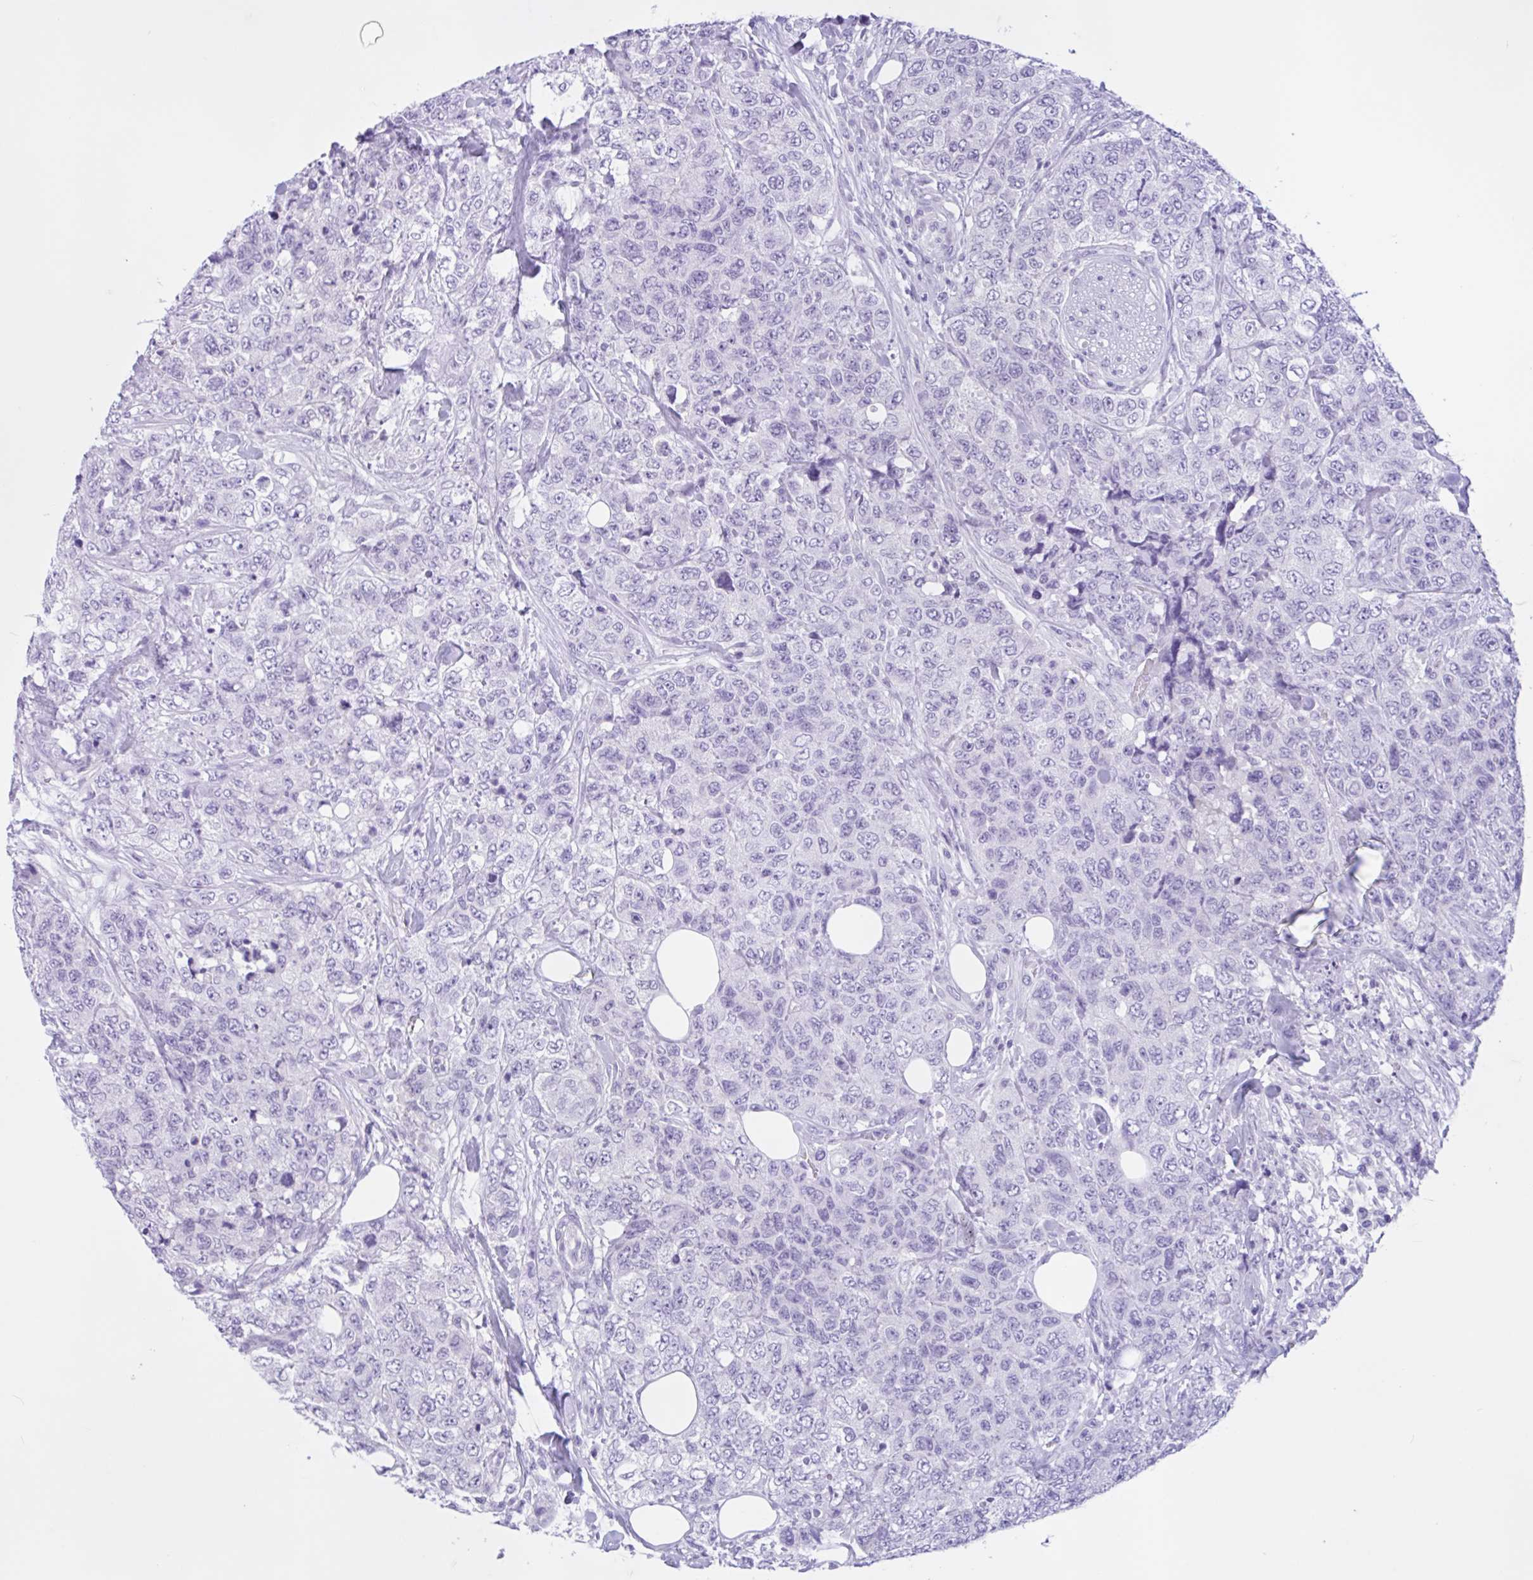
{"staining": {"intensity": "negative", "quantity": "none", "location": "none"}, "tissue": "urothelial cancer", "cell_type": "Tumor cells", "image_type": "cancer", "snomed": [{"axis": "morphology", "description": "Urothelial carcinoma, High grade"}, {"axis": "topography", "description": "Urinary bladder"}], "caption": "There is no significant expression in tumor cells of urothelial cancer.", "gene": "ZNF319", "patient": {"sex": "female", "age": 78}}